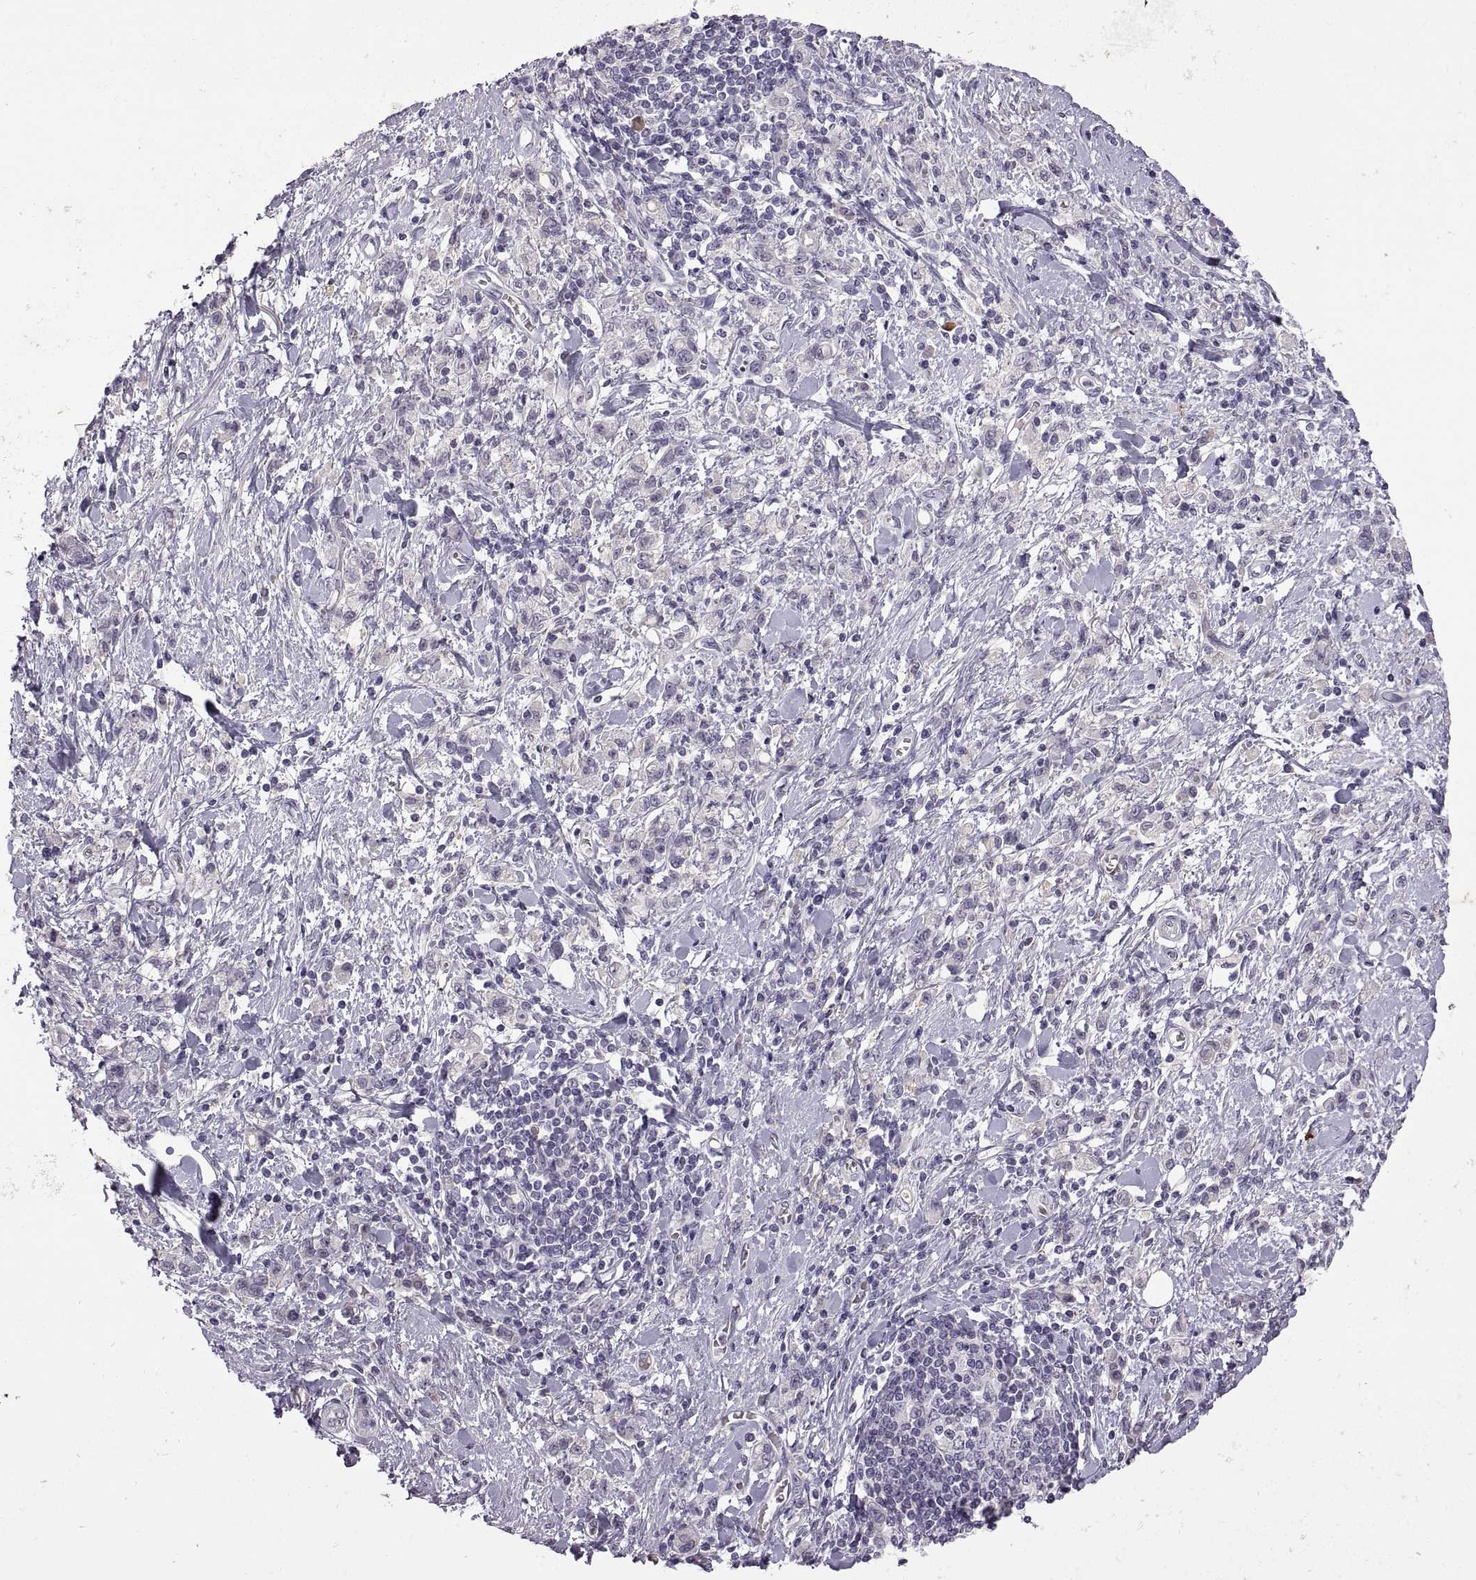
{"staining": {"intensity": "negative", "quantity": "none", "location": "none"}, "tissue": "stomach cancer", "cell_type": "Tumor cells", "image_type": "cancer", "snomed": [{"axis": "morphology", "description": "Adenocarcinoma, NOS"}, {"axis": "topography", "description": "Stomach"}], "caption": "Micrograph shows no protein staining in tumor cells of stomach adenocarcinoma tissue.", "gene": "MEIOC", "patient": {"sex": "male", "age": 77}}